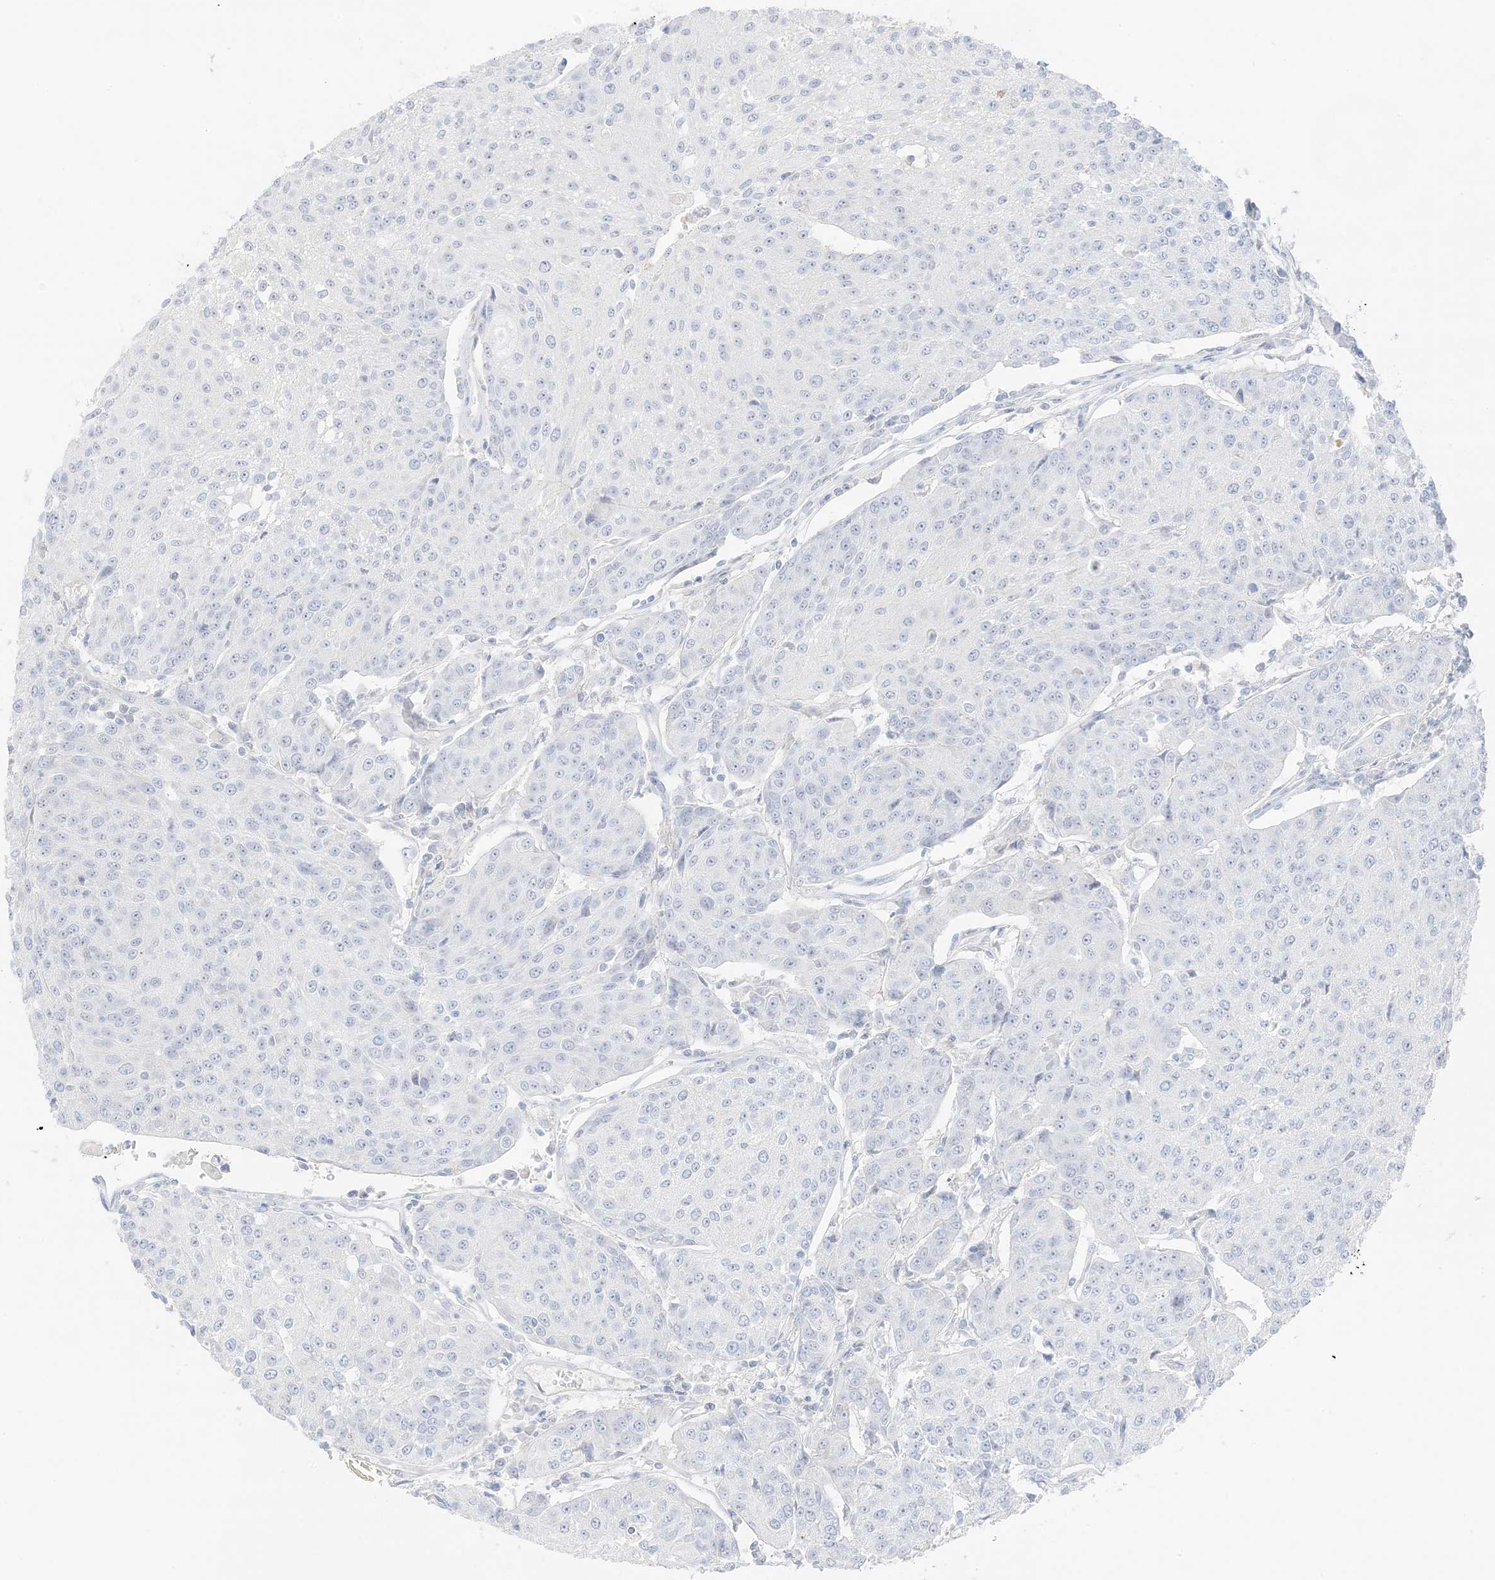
{"staining": {"intensity": "negative", "quantity": "none", "location": "none"}, "tissue": "urothelial cancer", "cell_type": "Tumor cells", "image_type": "cancer", "snomed": [{"axis": "morphology", "description": "Urothelial carcinoma, High grade"}, {"axis": "topography", "description": "Urinary bladder"}], "caption": "Urothelial cancer was stained to show a protein in brown. There is no significant expression in tumor cells. (DAB (3,3'-diaminobenzidine) IHC, high magnification).", "gene": "ZBTB41", "patient": {"sex": "female", "age": 85}}